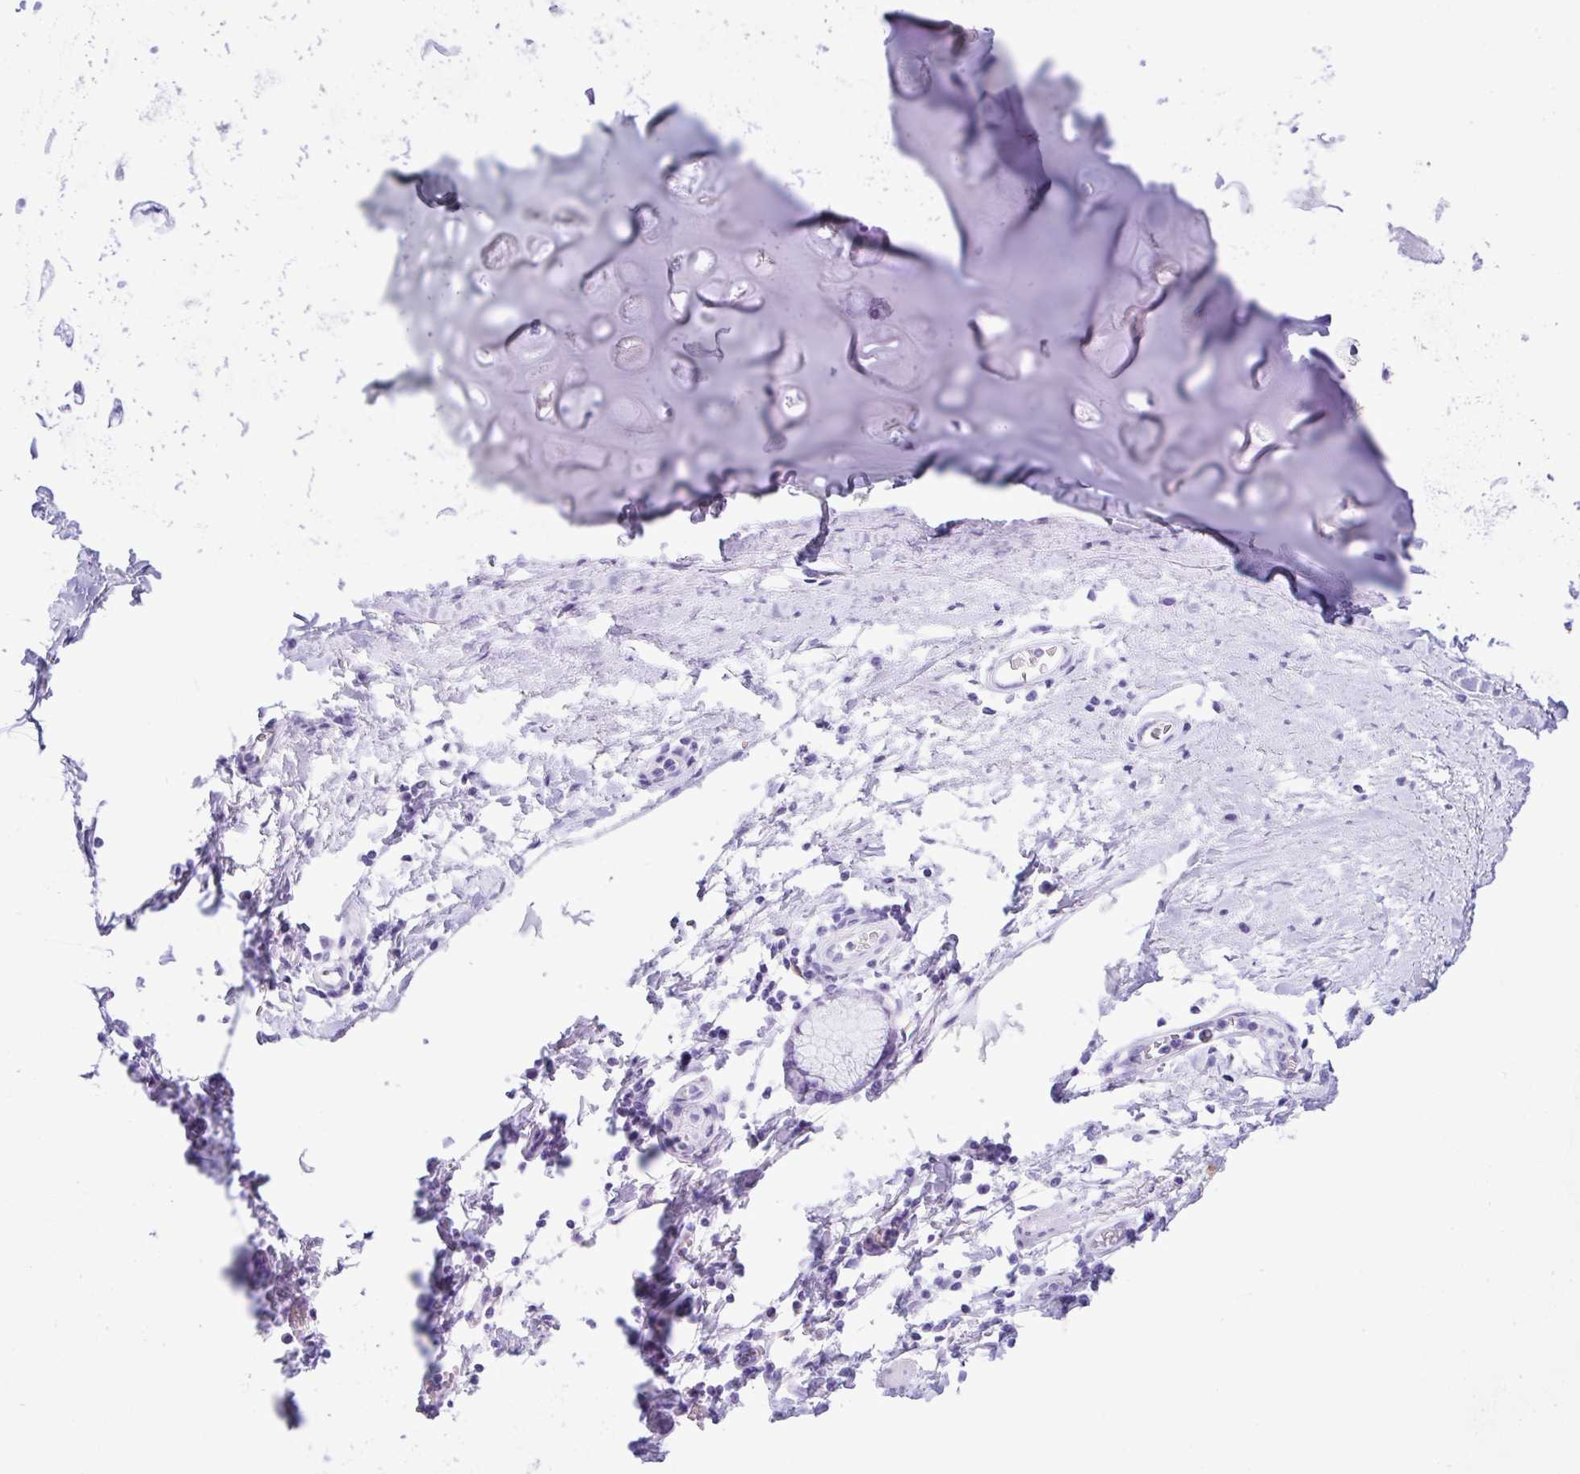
{"staining": {"intensity": "negative", "quantity": "none", "location": "none"}, "tissue": "adipose tissue", "cell_type": "Adipocytes", "image_type": "normal", "snomed": [{"axis": "morphology", "description": "Normal tissue, NOS"}, {"axis": "morphology", "description": "Degeneration, NOS"}, {"axis": "topography", "description": "Cartilage tissue"}, {"axis": "topography", "description": "Lung"}], "caption": "Immunohistochemical staining of unremarkable adipose tissue displays no significant expression in adipocytes.", "gene": "RRM2", "patient": {"sex": "female", "age": 61}}